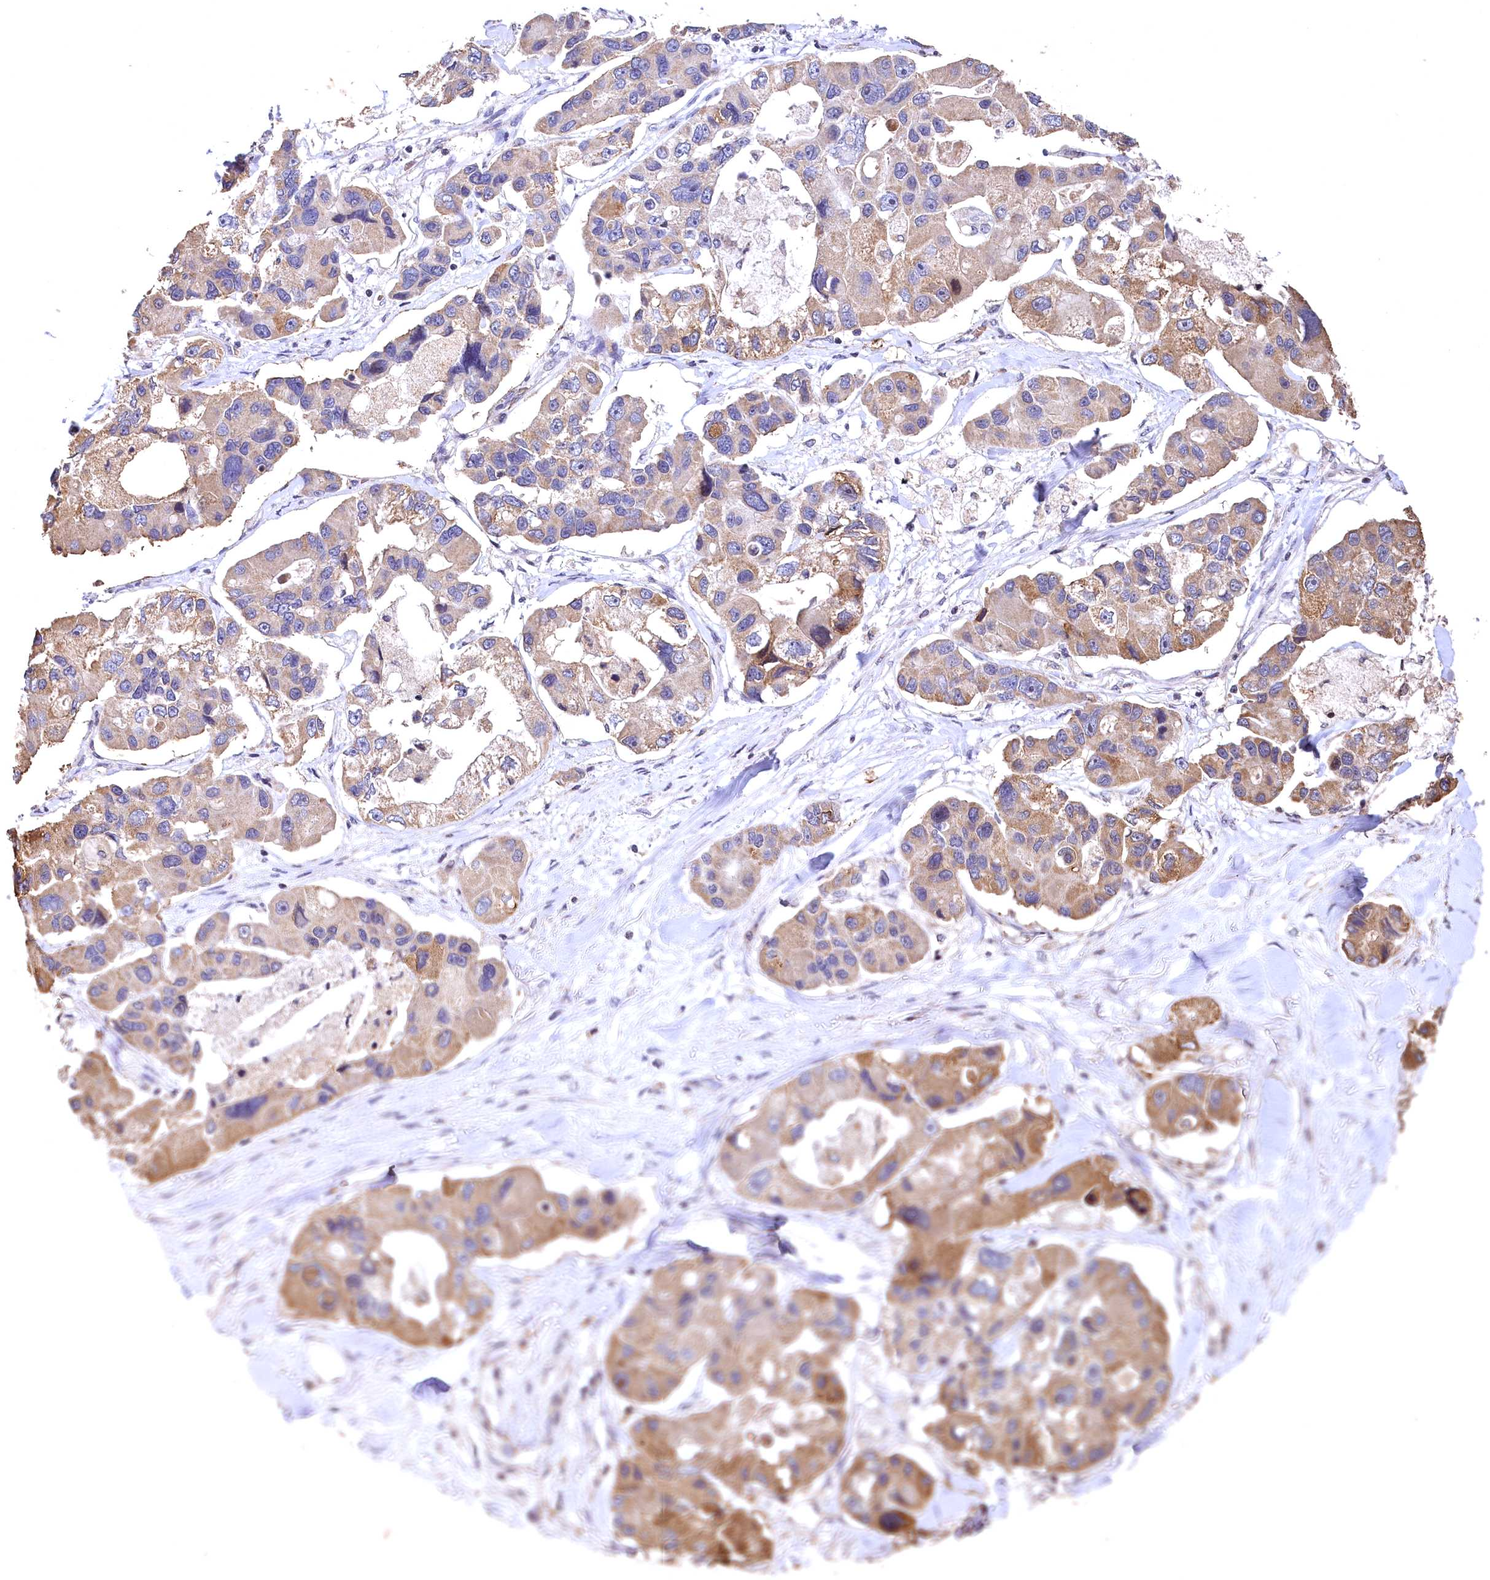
{"staining": {"intensity": "moderate", "quantity": ">75%", "location": "cytoplasmic/membranous"}, "tissue": "lung cancer", "cell_type": "Tumor cells", "image_type": "cancer", "snomed": [{"axis": "morphology", "description": "Adenocarcinoma, NOS"}, {"axis": "topography", "description": "Lung"}], "caption": "Tumor cells demonstrate medium levels of moderate cytoplasmic/membranous positivity in approximately >75% of cells in human lung cancer (adenocarcinoma).", "gene": "SPTA1", "patient": {"sex": "female", "age": 54}}